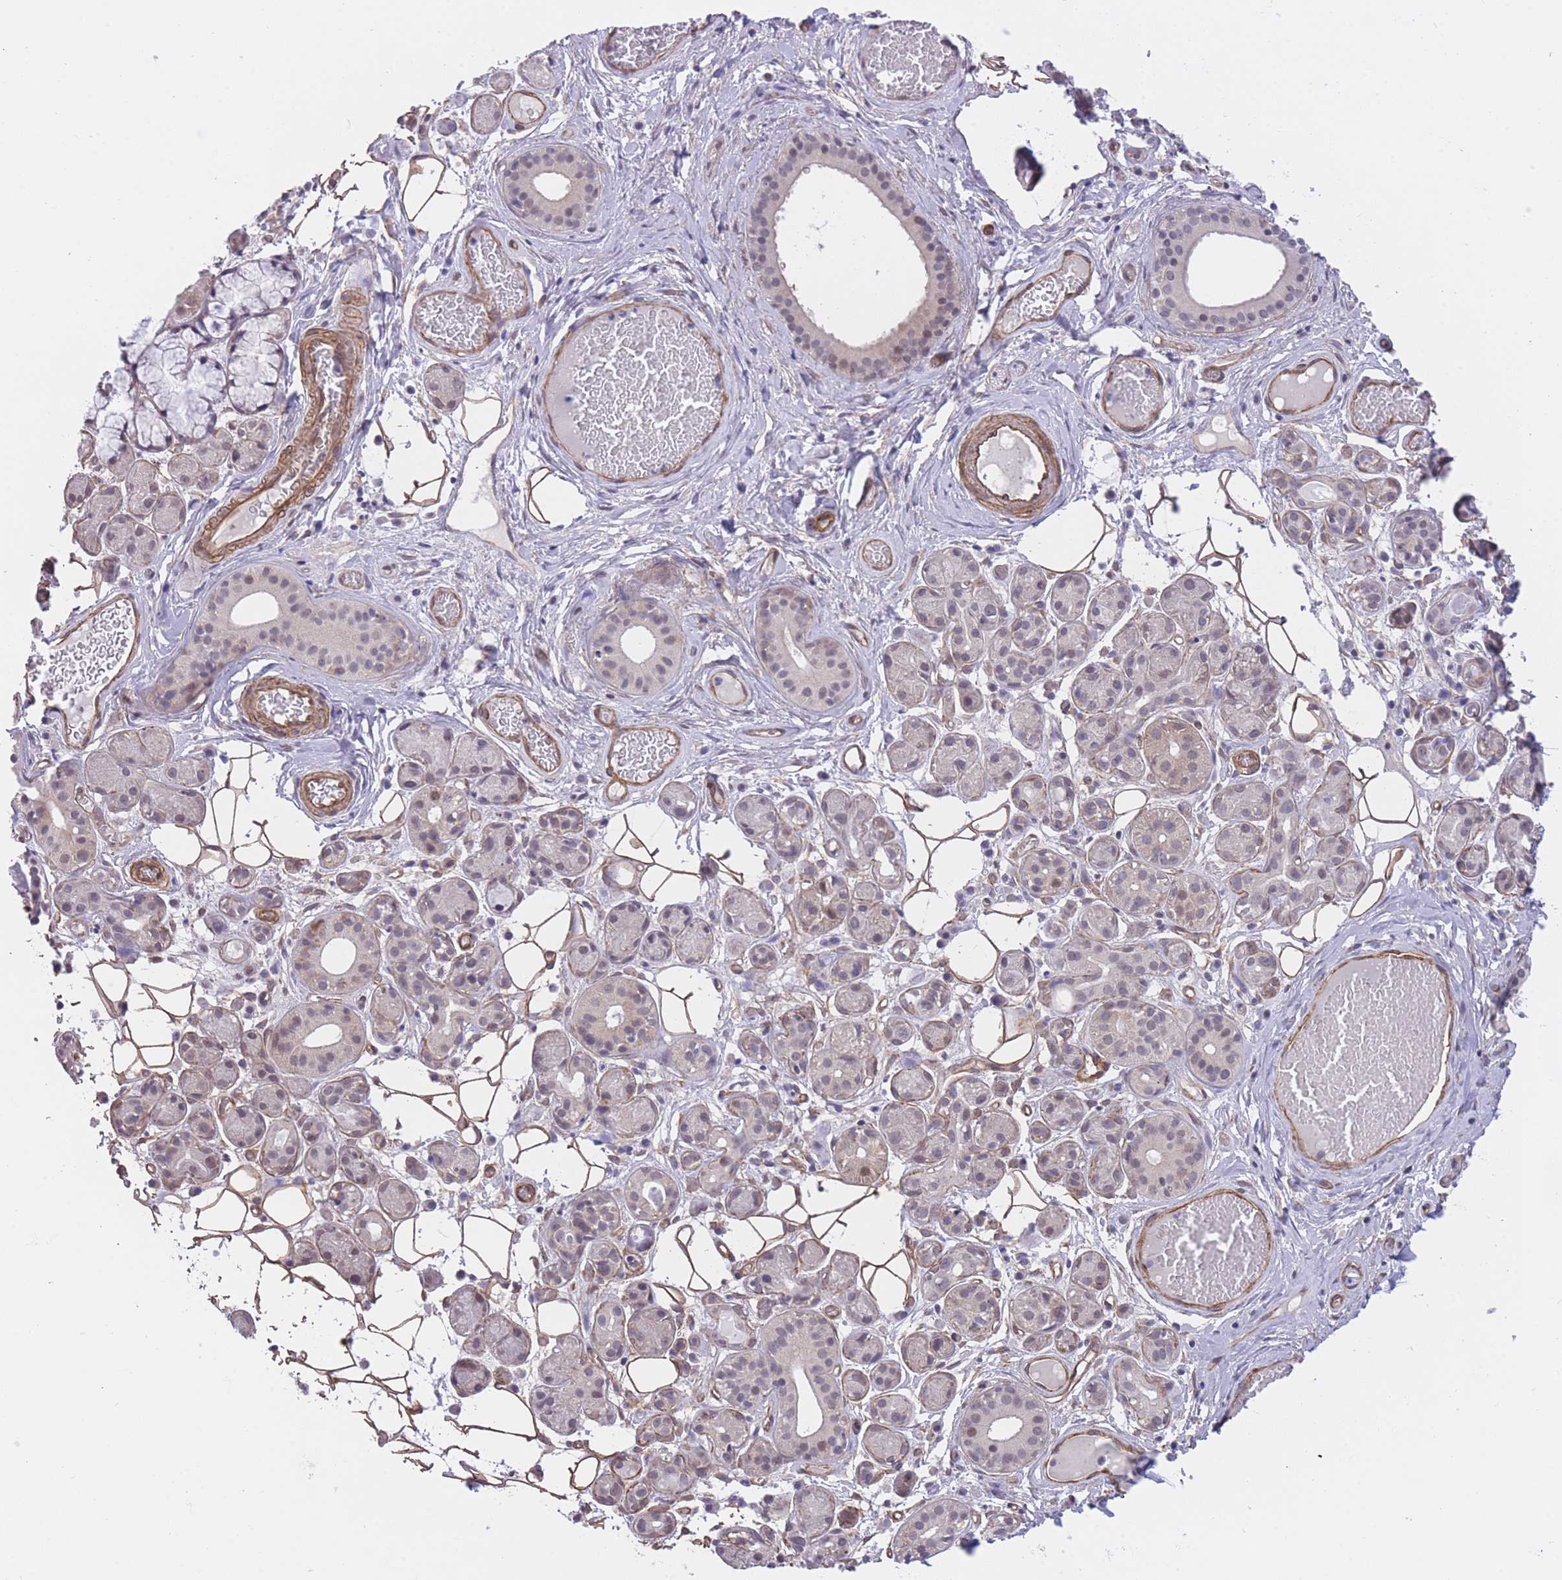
{"staining": {"intensity": "weak", "quantity": "<25%", "location": "cytoplasmic/membranous"}, "tissue": "salivary gland", "cell_type": "Glandular cells", "image_type": "normal", "snomed": [{"axis": "morphology", "description": "Normal tissue, NOS"}, {"axis": "topography", "description": "Salivary gland"}], "caption": "Glandular cells are negative for protein expression in benign human salivary gland. Brightfield microscopy of IHC stained with DAB (3,3'-diaminobenzidine) (brown) and hematoxylin (blue), captured at high magnification.", "gene": "QTRT1", "patient": {"sex": "male", "age": 82}}